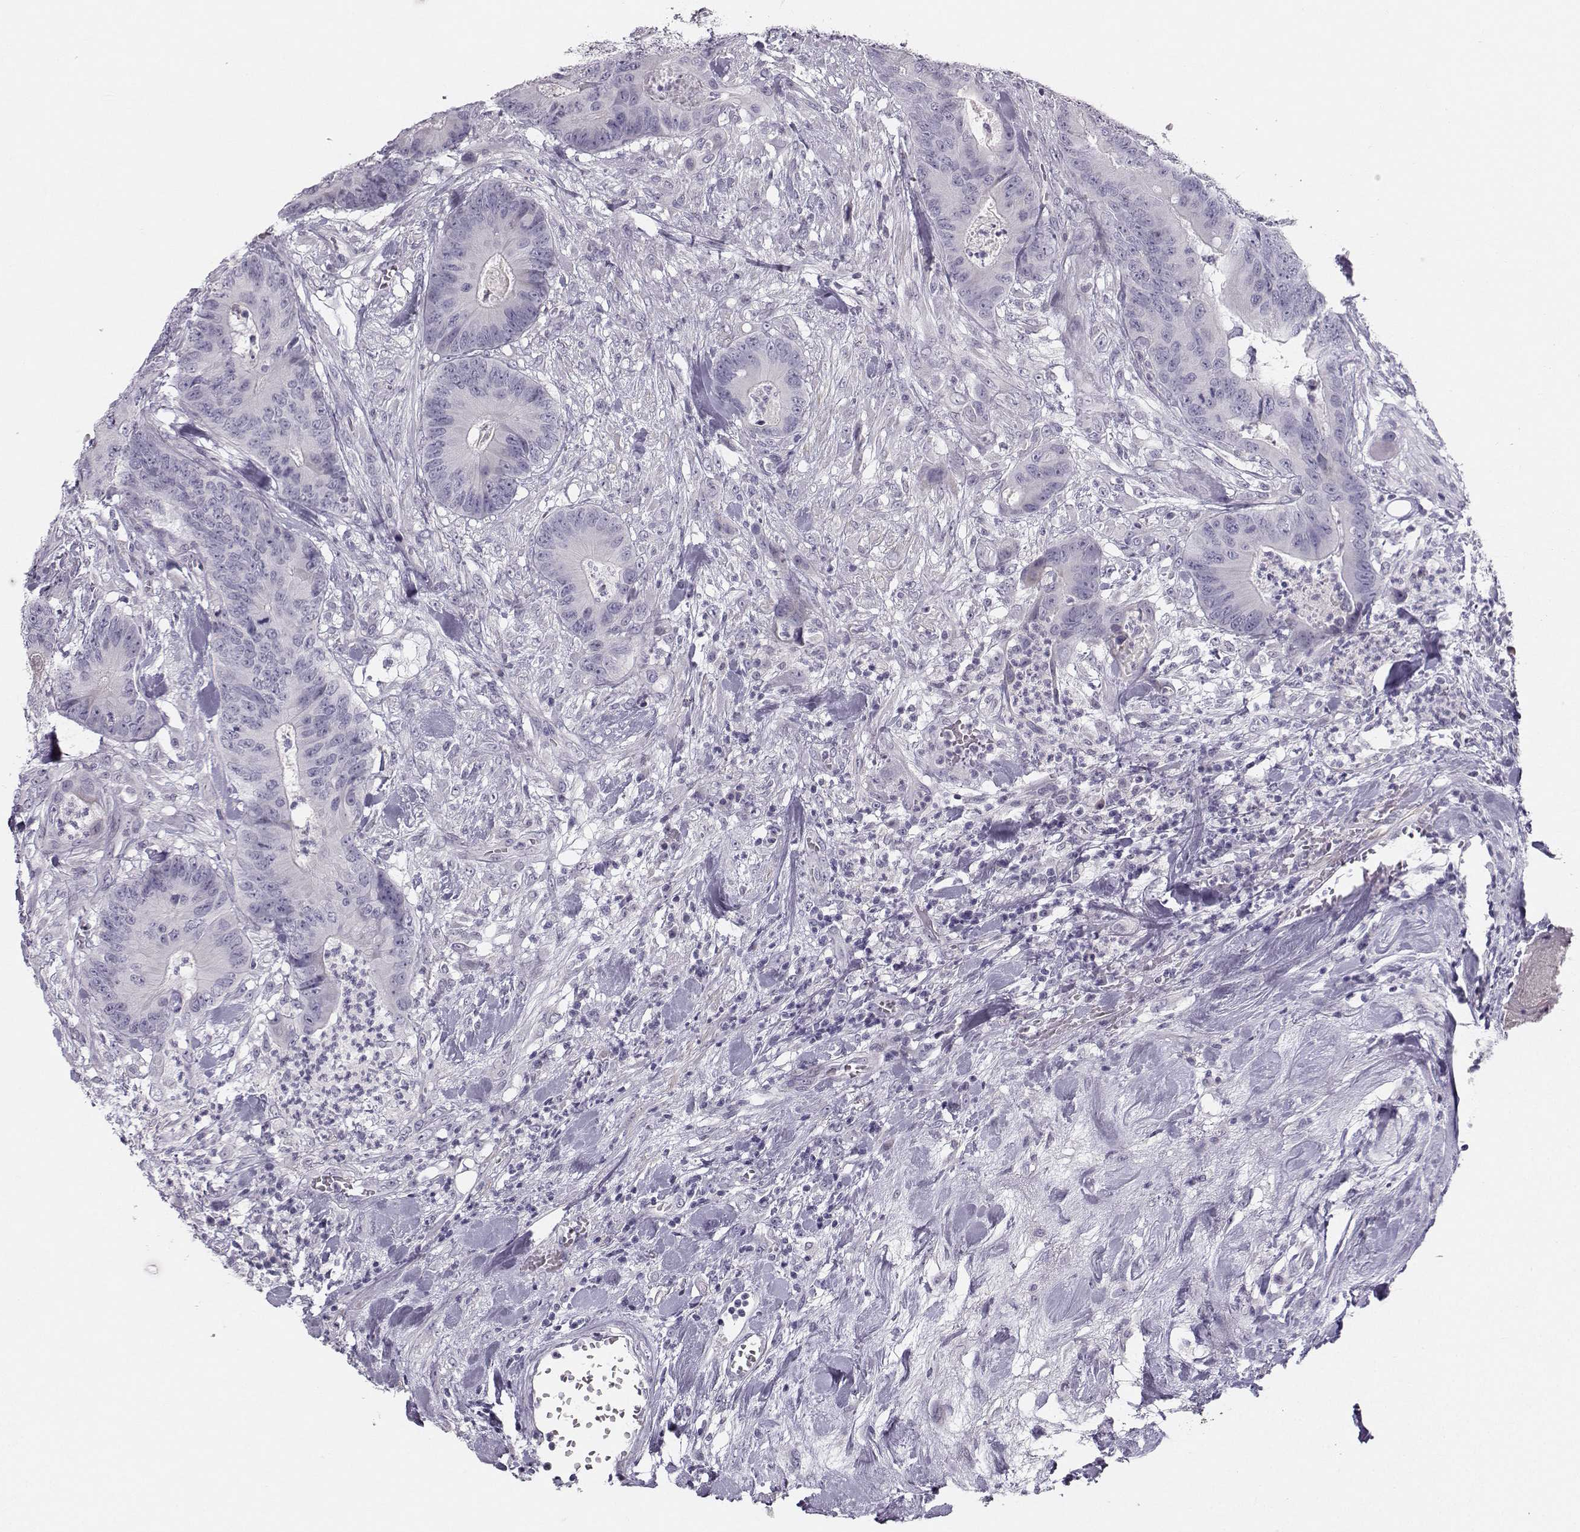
{"staining": {"intensity": "negative", "quantity": "none", "location": "none"}, "tissue": "colorectal cancer", "cell_type": "Tumor cells", "image_type": "cancer", "snomed": [{"axis": "morphology", "description": "Adenocarcinoma, NOS"}, {"axis": "topography", "description": "Colon"}], "caption": "Immunohistochemical staining of human colorectal cancer (adenocarcinoma) shows no significant positivity in tumor cells.", "gene": "CASR", "patient": {"sex": "male", "age": 84}}